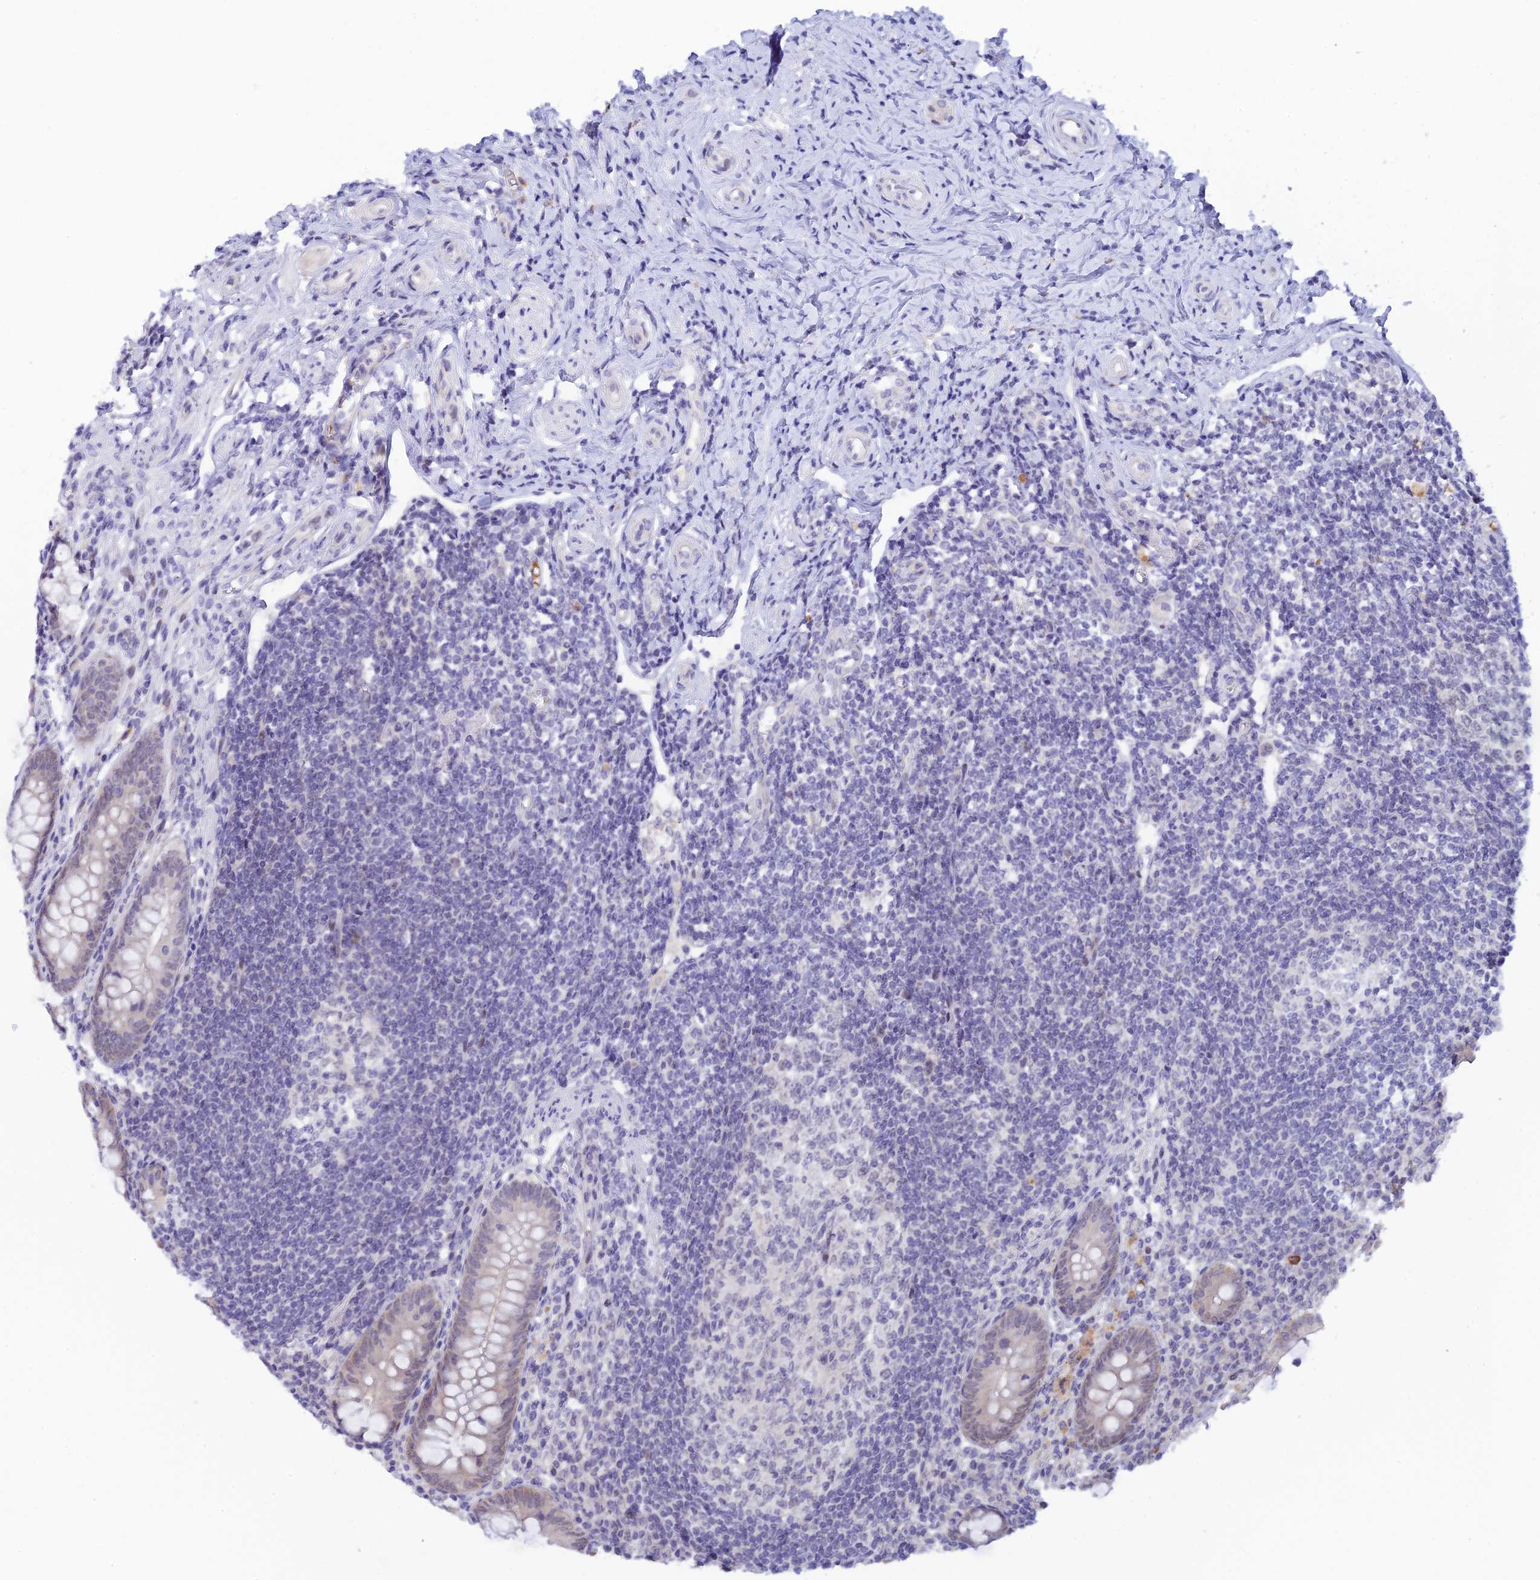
{"staining": {"intensity": "moderate", "quantity": "<25%", "location": "cytoplasmic/membranous"}, "tissue": "appendix", "cell_type": "Glandular cells", "image_type": "normal", "snomed": [{"axis": "morphology", "description": "Normal tissue, NOS"}, {"axis": "topography", "description": "Appendix"}], "caption": "DAB (3,3'-diaminobenzidine) immunohistochemical staining of benign appendix shows moderate cytoplasmic/membranous protein staining in about <25% of glandular cells. (Brightfield microscopy of DAB IHC at high magnification).", "gene": "RASGEF1B", "patient": {"sex": "female", "age": 33}}